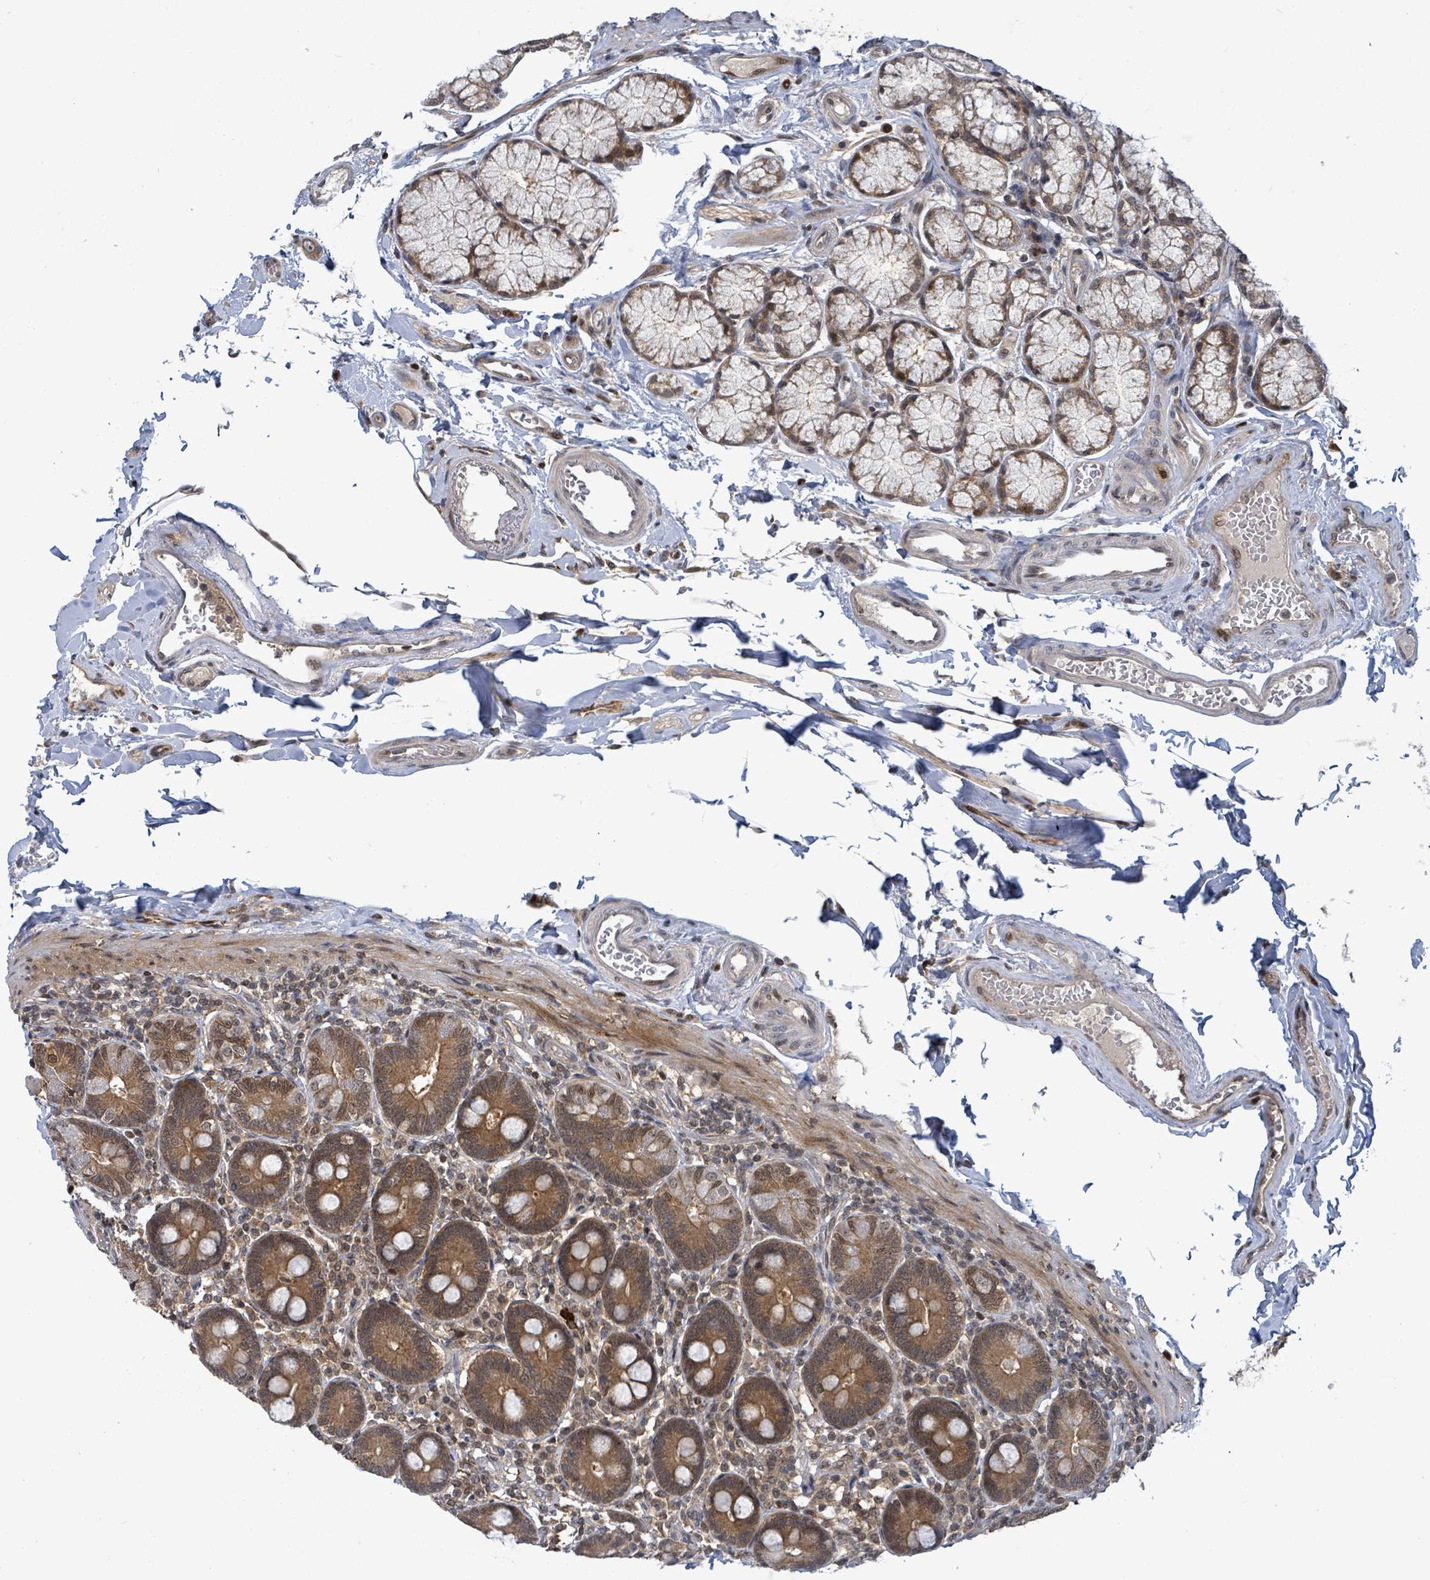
{"staining": {"intensity": "moderate", "quantity": ">75%", "location": "cytoplasmic/membranous"}, "tissue": "duodenum", "cell_type": "Glandular cells", "image_type": "normal", "snomed": [{"axis": "morphology", "description": "Normal tissue, NOS"}, {"axis": "topography", "description": "Duodenum"}], "caption": "Immunohistochemical staining of benign duodenum reveals moderate cytoplasmic/membranous protein staining in about >75% of glandular cells.", "gene": "FBXO6", "patient": {"sex": "female", "age": 67}}